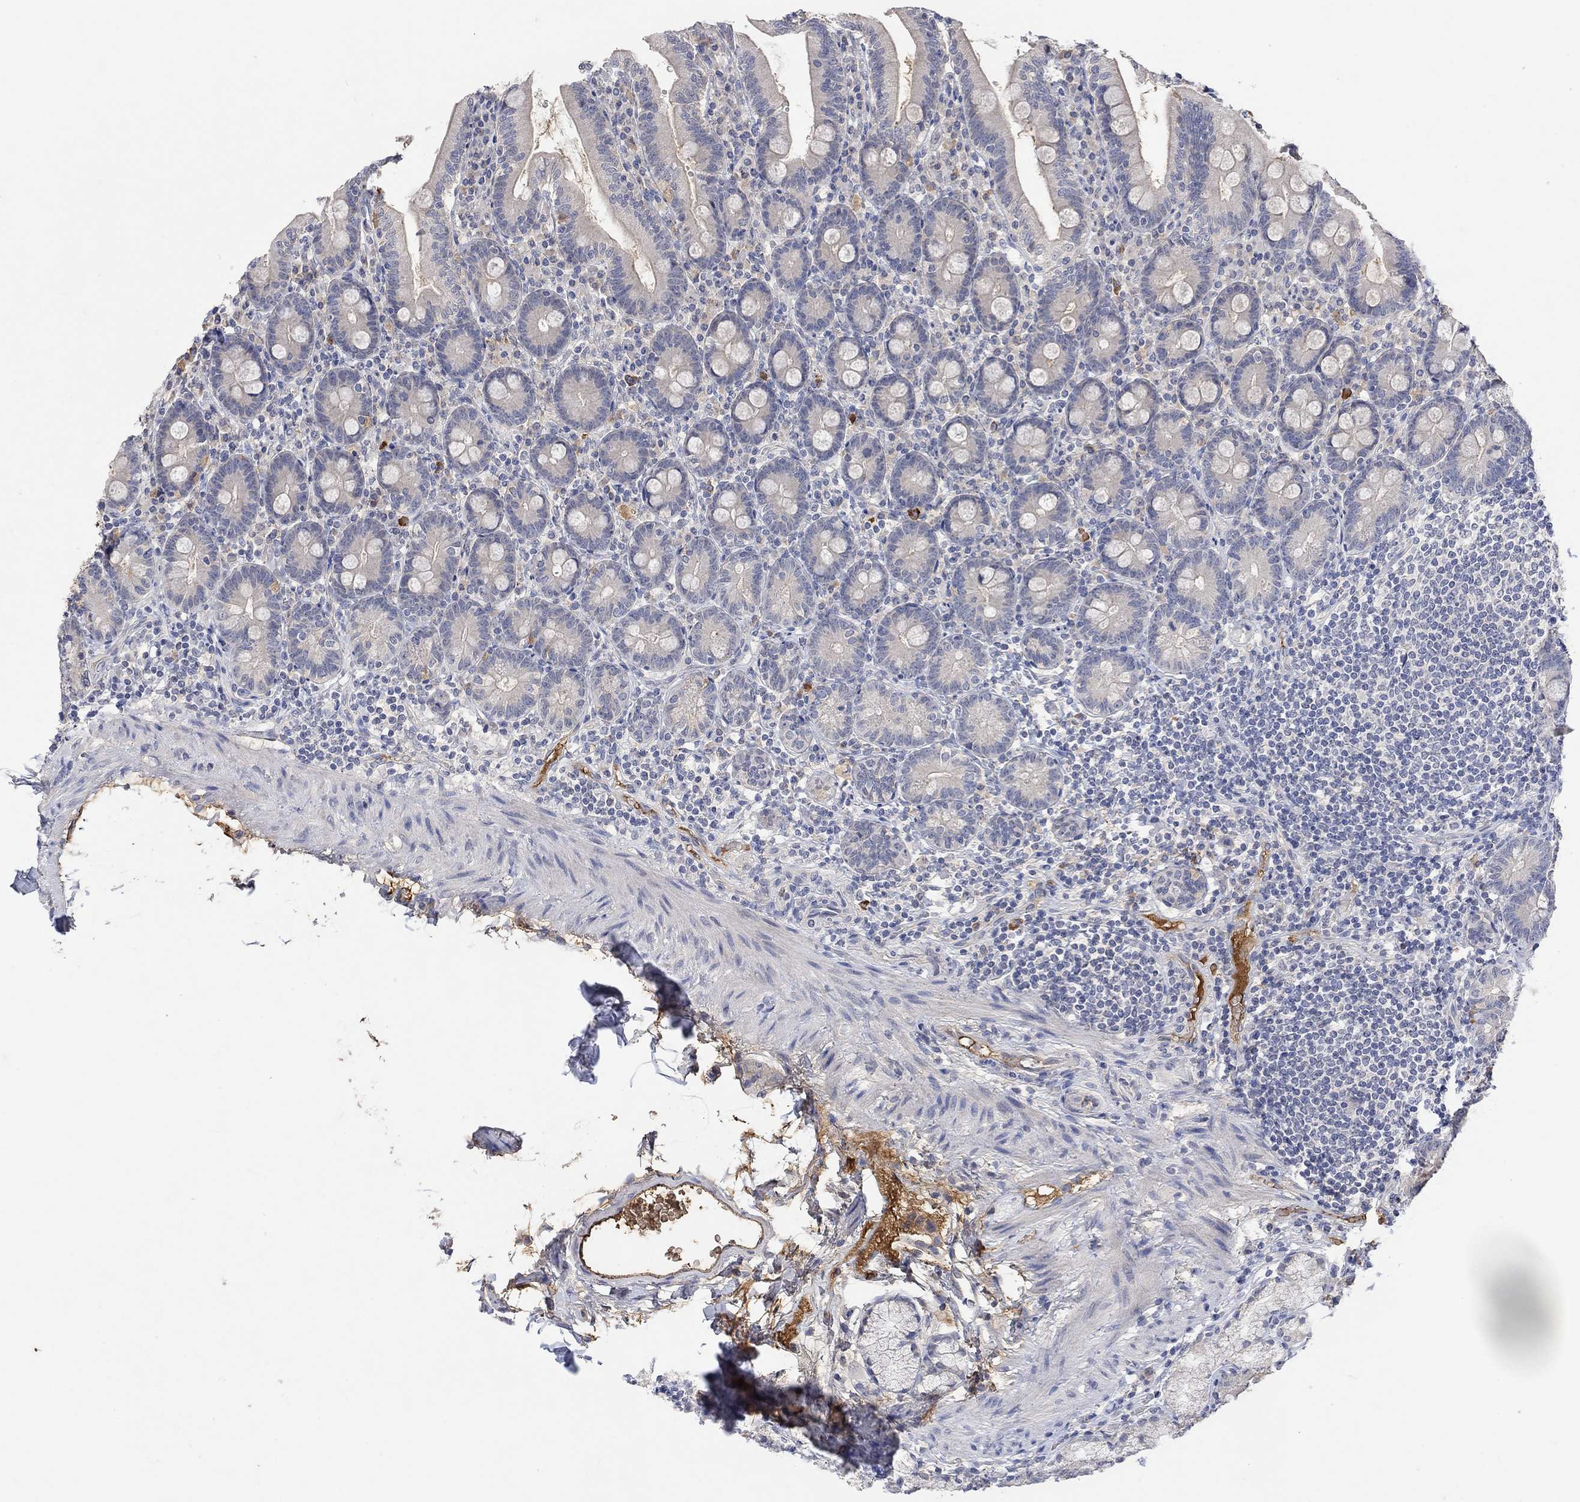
{"staining": {"intensity": "negative", "quantity": "none", "location": "none"}, "tissue": "duodenum", "cell_type": "Glandular cells", "image_type": "normal", "snomed": [{"axis": "morphology", "description": "Normal tissue, NOS"}, {"axis": "topography", "description": "Duodenum"}], "caption": "This is a image of IHC staining of normal duodenum, which shows no expression in glandular cells.", "gene": "MSTN", "patient": {"sex": "female", "age": 67}}